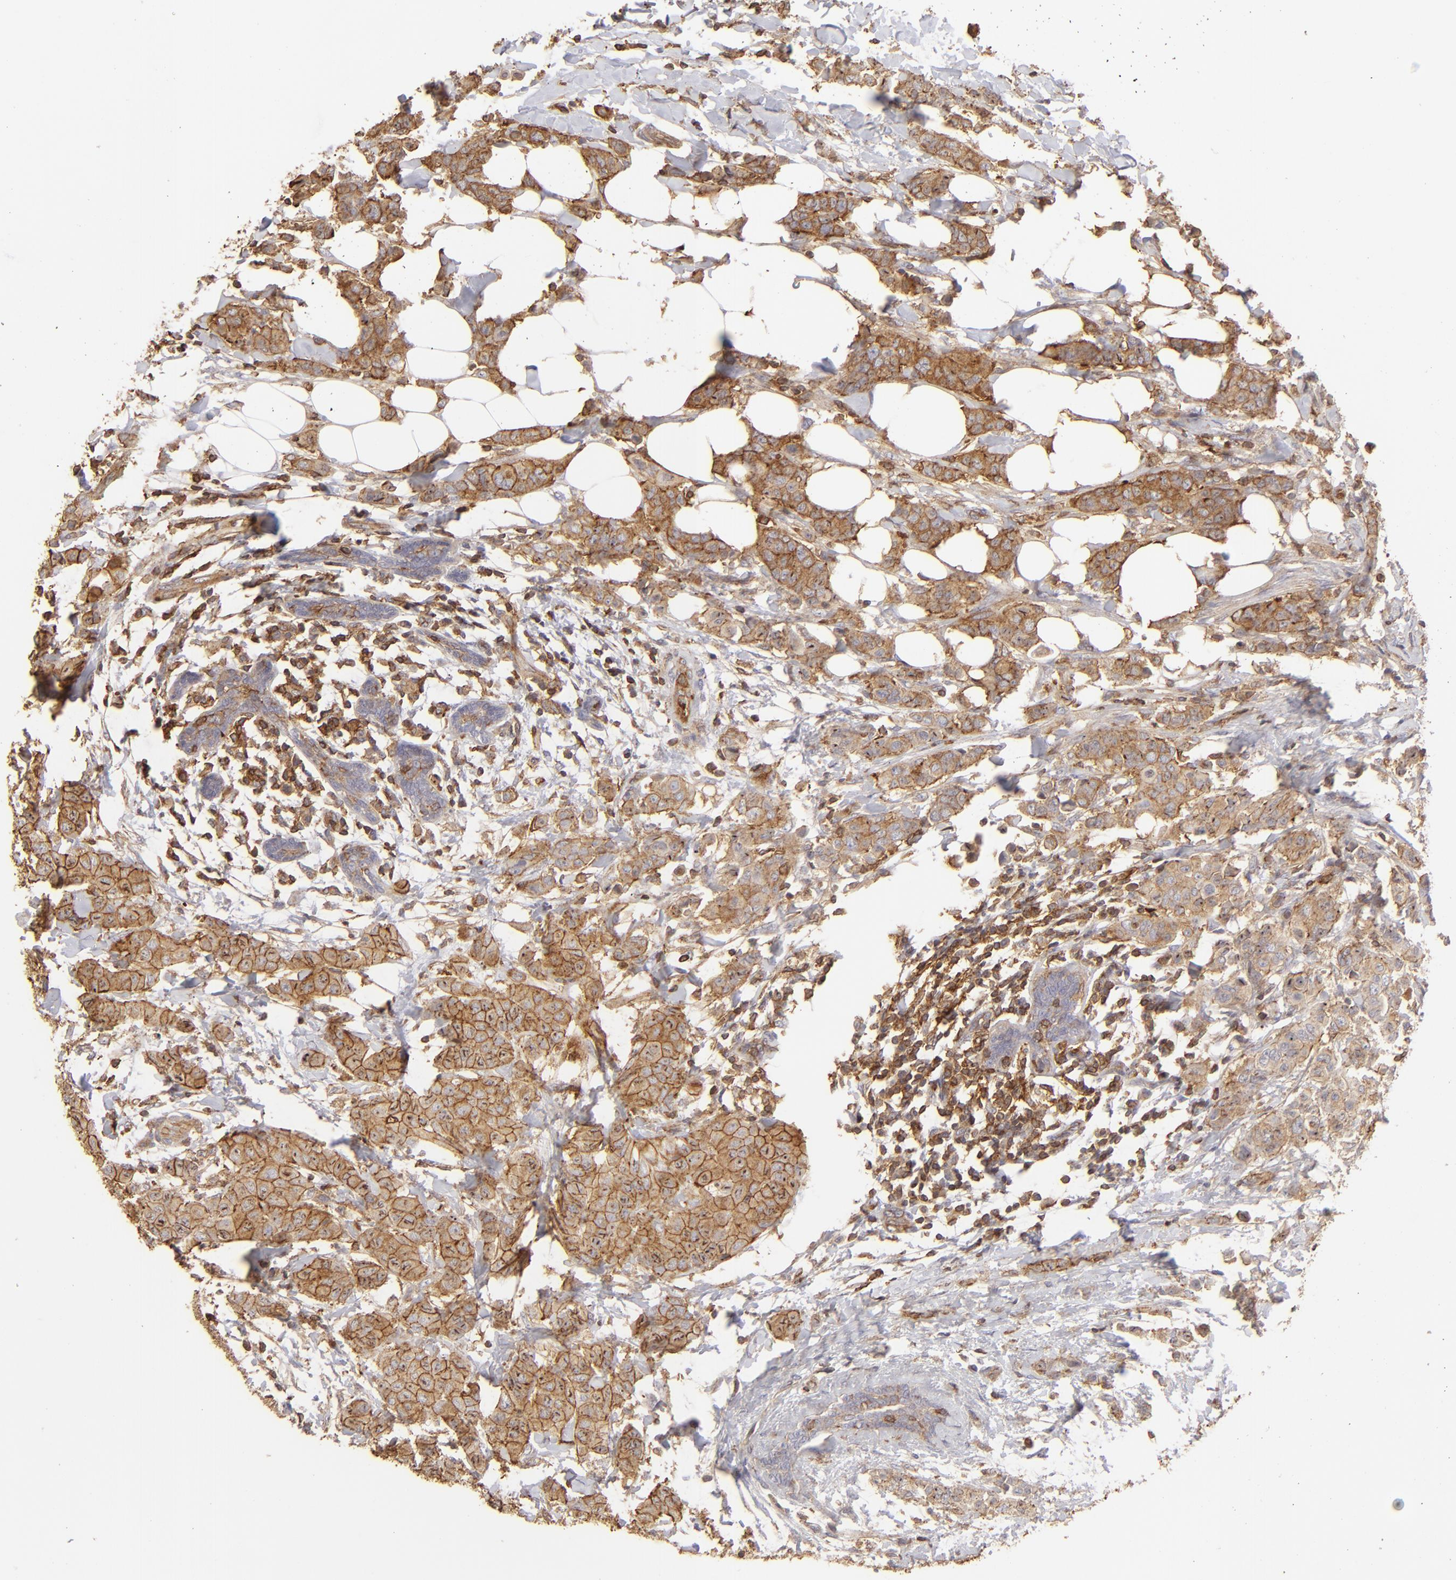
{"staining": {"intensity": "strong", "quantity": ">75%", "location": "cytoplasmic/membranous"}, "tissue": "breast cancer", "cell_type": "Tumor cells", "image_type": "cancer", "snomed": [{"axis": "morphology", "description": "Duct carcinoma"}, {"axis": "topography", "description": "Breast"}], "caption": "DAB (3,3'-diaminobenzidine) immunohistochemical staining of breast intraductal carcinoma reveals strong cytoplasmic/membranous protein expression in approximately >75% of tumor cells.", "gene": "ACTB", "patient": {"sex": "female", "age": 40}}